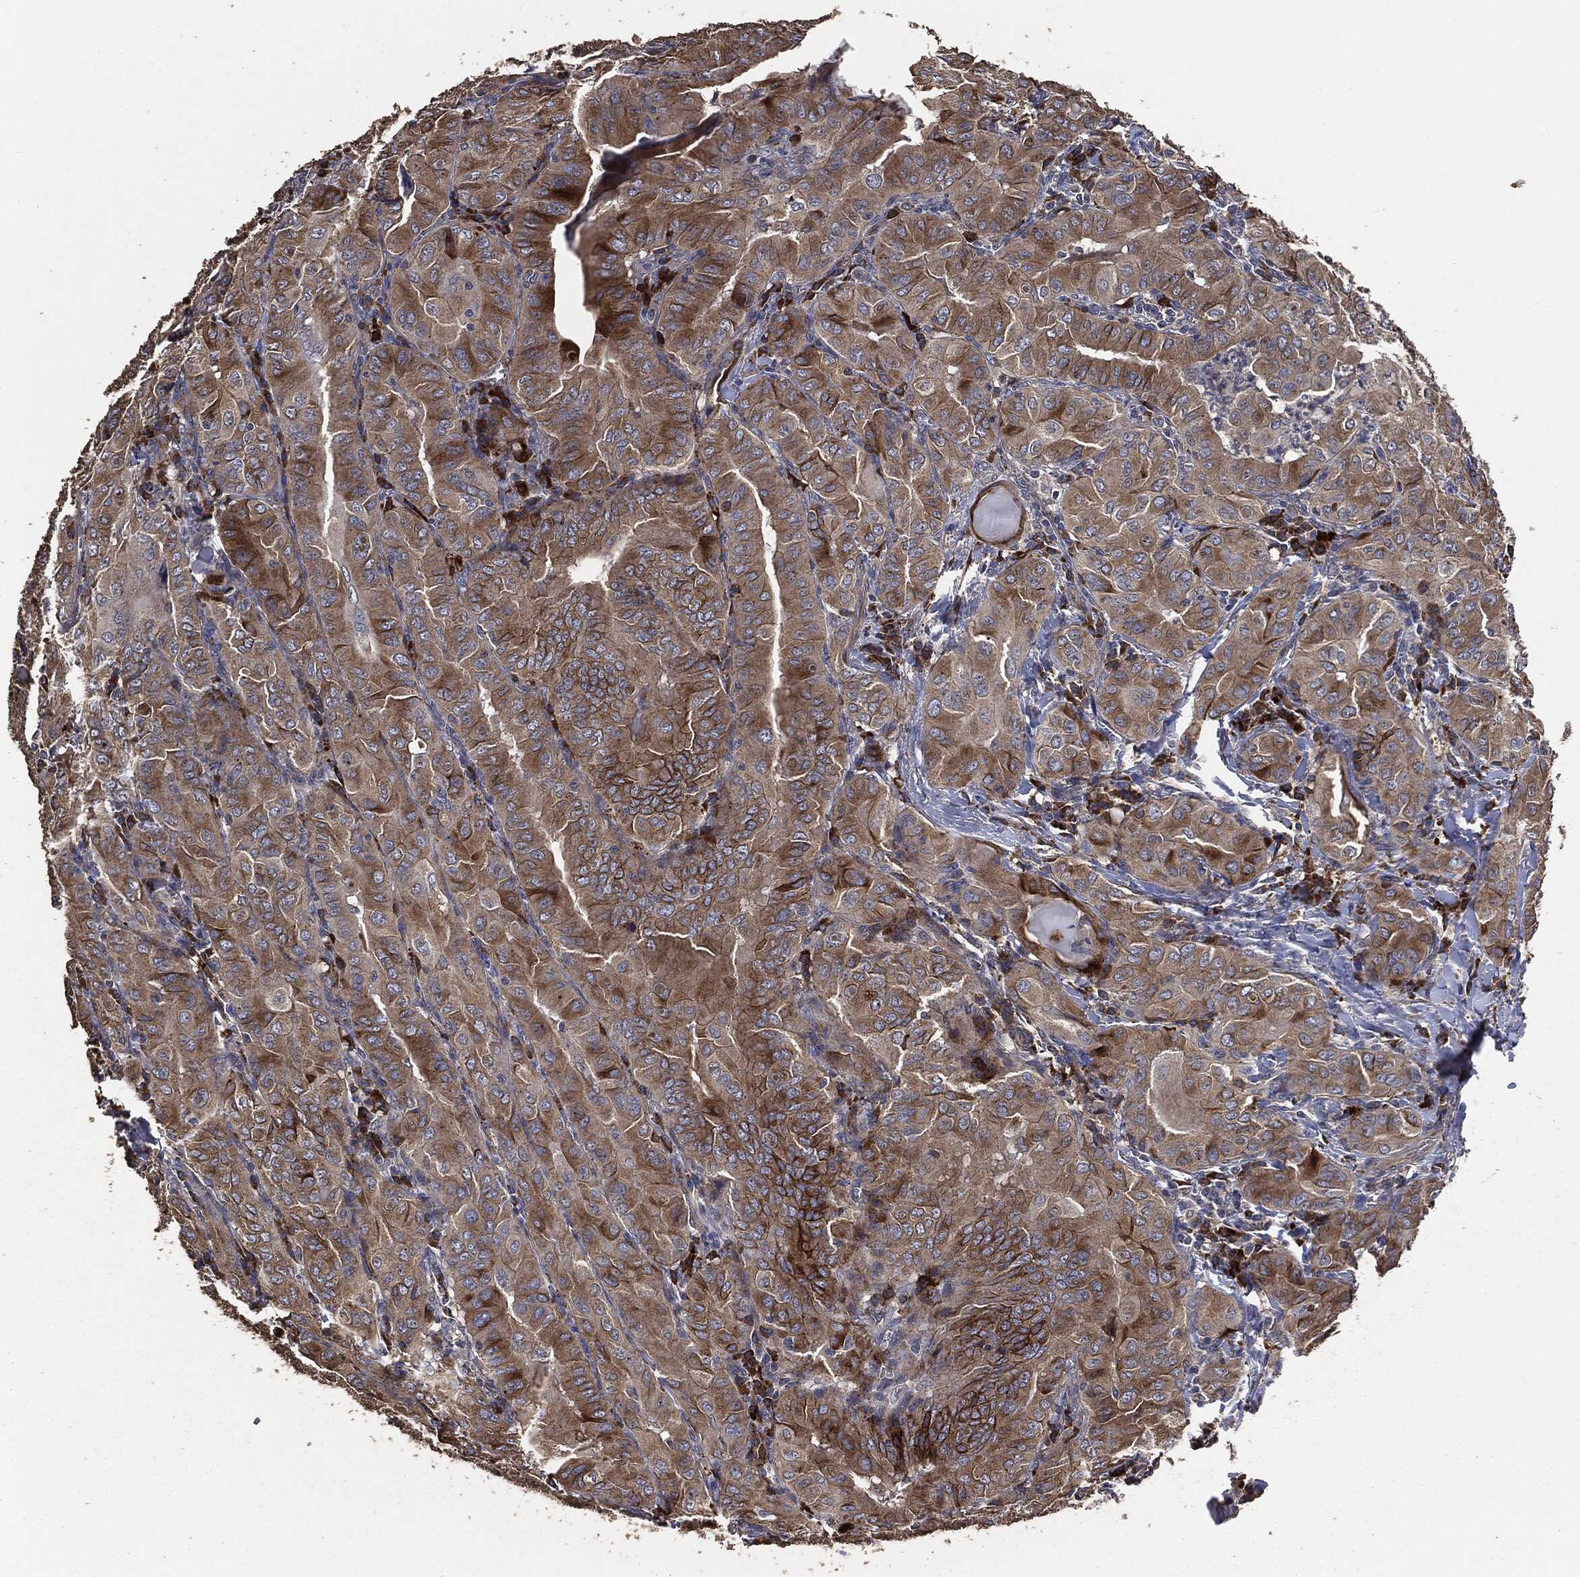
{"staining": {"intensity": "strong", "quantity": "<25%", "location": "cytoplasmic/membranous"}, "tissue": "thyroid cancer", "cell_type": "Tumor cells", "image_type": "cancer", "snomed": [{"axis": "morphology", "description": "Papillary adenocarcinoma, NOS"}, {"axis": "topography", "description": "Thyroid gland"}], "caption": "Tumor cells exhibit medium levels of strong cytoplasmic/membranous expression in approximately <25% of cells in human thyroid cancer (papillary adenocarcinoma).", "gene": "STK3", "patient": {"sex": "female", "age": 37}}